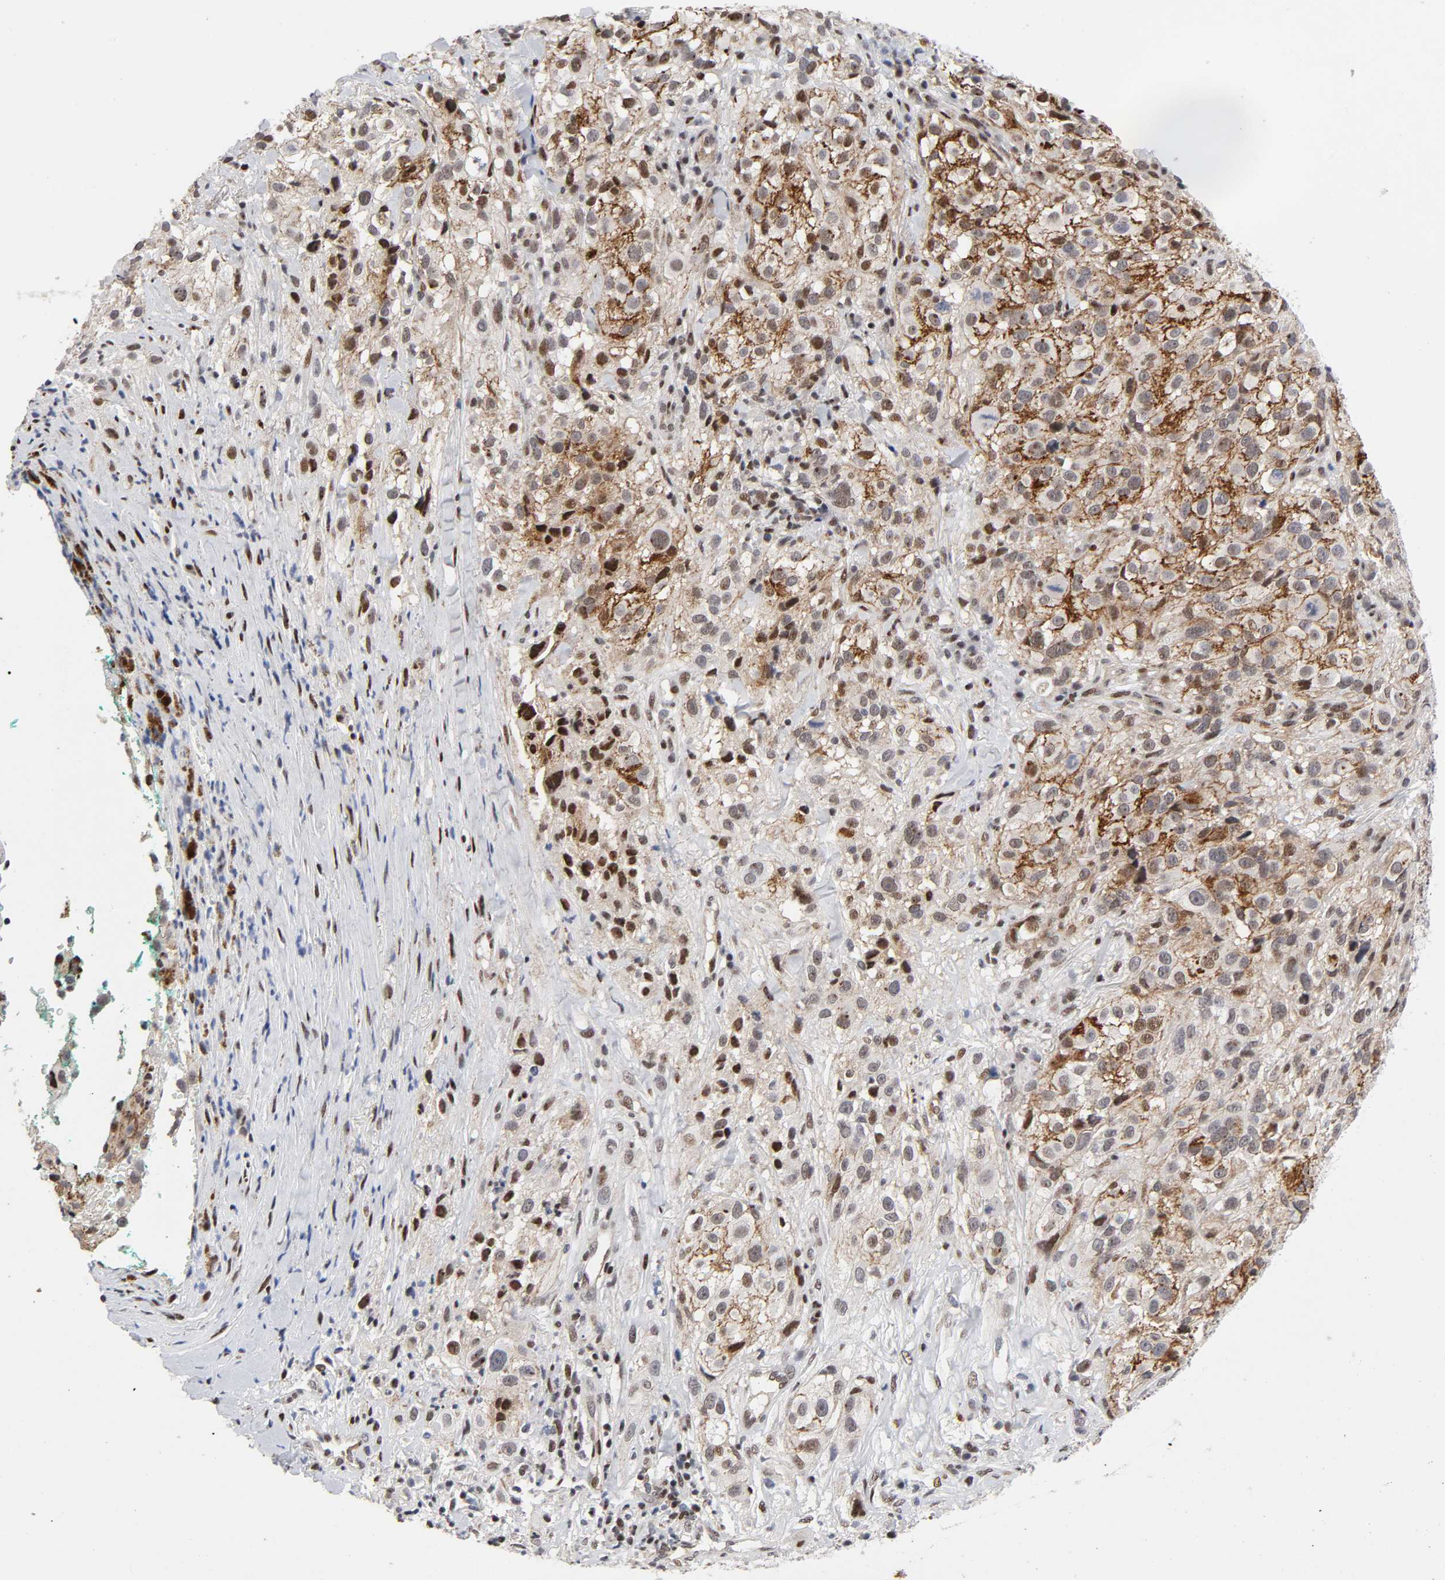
{"staining": {"intensity": "moderate", "quantity": "25%-75%", "location": "cytoplasmic/membranous,nuclear"}, "tissue": "melanoma", "cell_type": "Tumor cells", "image_type": "cancer", "snomed": [{"axis": "morphology", "description": "Necrosis, NOS"}, {"axis": "morphology", "description": "Malignant melanoma, NOS"}, {"axis": "topography", "description": "Skin"}], "caption": "High-power microscopy captured an immunohistochemistry micrograph of melanoma, revealing moderate cytoplasmic/membranous and nuclear expression in approximately 25%-75% of tumor cells.", "gene": "STK38", "patient": {"sex": "female", "age": 87}}